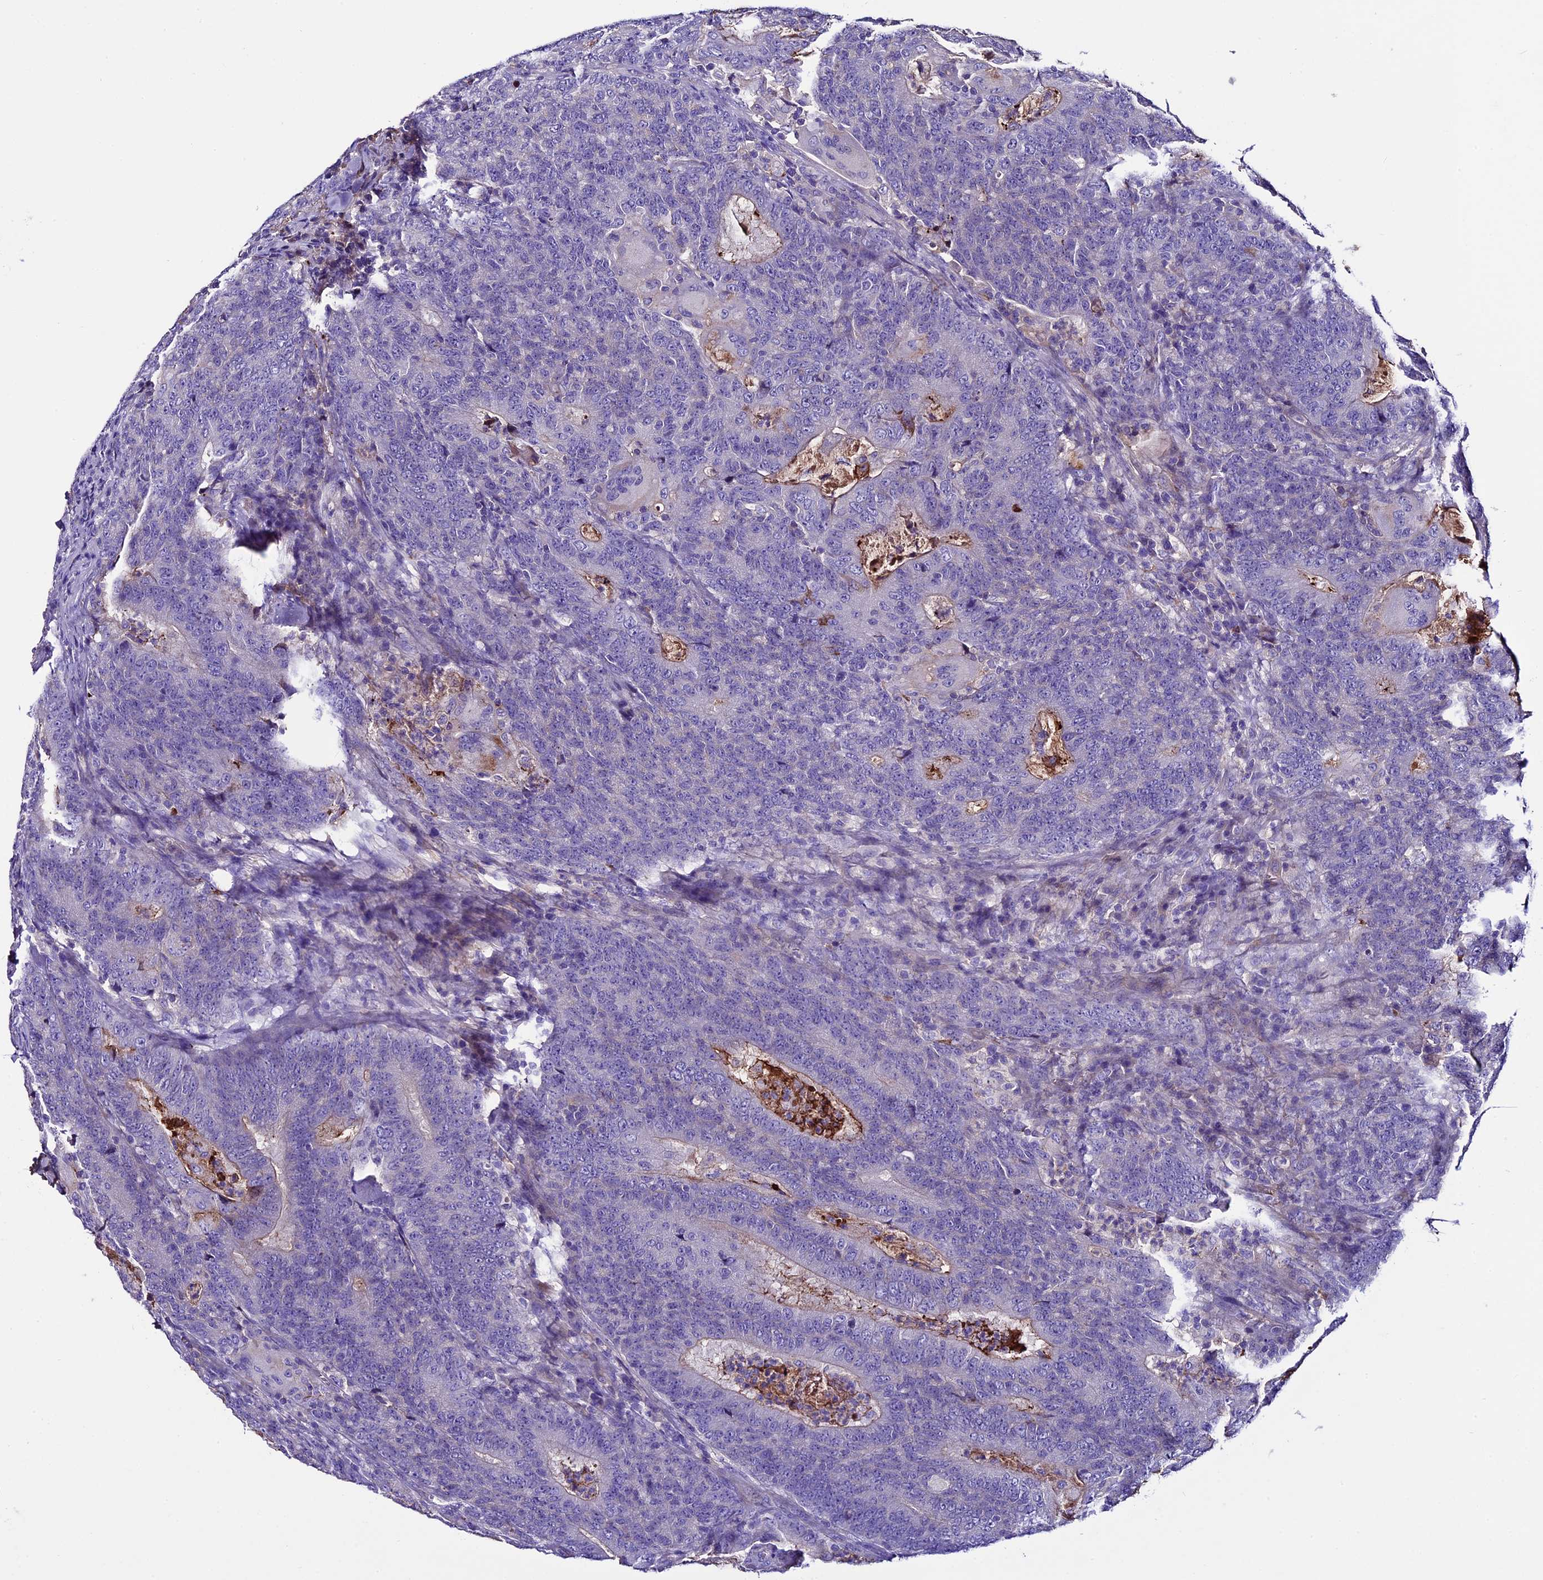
{"staining": {"intensity": "negative", "quantity": "none", "location": "none"}, "tissue": "colorectal cancer", "cell_type": "Tumor cells", "image_type": "cancer", "snomed": [{"axis": "morphology", "description": "Normal tissue, NOS"}, {"axis": "morphology", "description": "Adenocarcinoma, NOS"}, {"axis": "topography", "description": "Colon"}], "caption": "Immunohistochemical staining of human adenocarcinoma (colorectal) displays no significant expression in tumor cells.", "gene": "TCP11L2", "patient": {"sex": "female", "age": 75}}